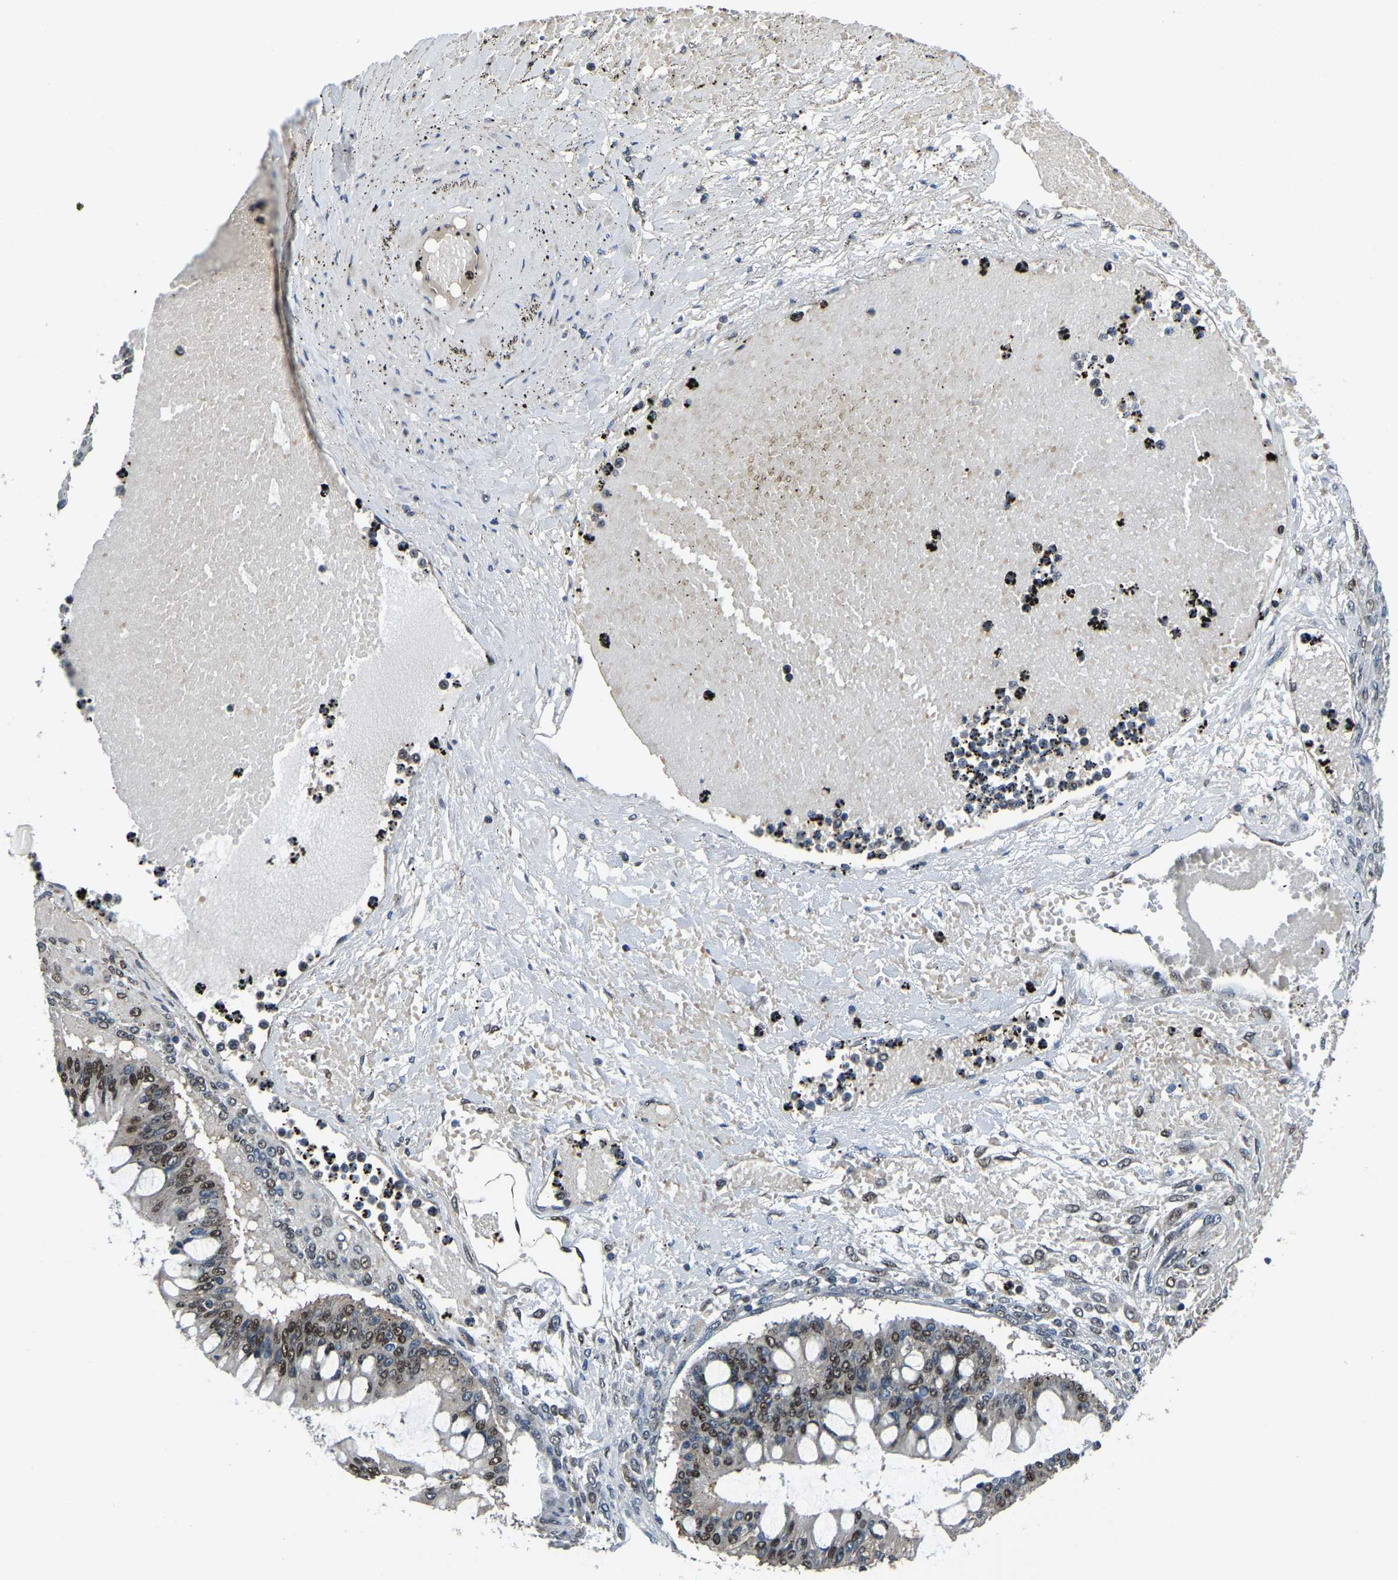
{"staining": {"intensity": "weak", "quantity": "25%-75%", "location": "nuclear"}, "tissue": "ovarian cancer", "cell_type": "Tumor cells", "image_type": "cancer", "snomed": [{"axis": "morphology", "description": "Cystadenocarcinoma, mucinous, NOS"}, {"axis": "topography", "description": "Ovary"}], "caption": "A micrograph showing weak nuclear staining in approximately 25%-75% of tumor cells in mucinous cystadenocarcinoma (ovarian), as visualized by brown immunohistochemical staining.", "gene": "DFFA", "patient": {"sex": "female", "age": 73}}